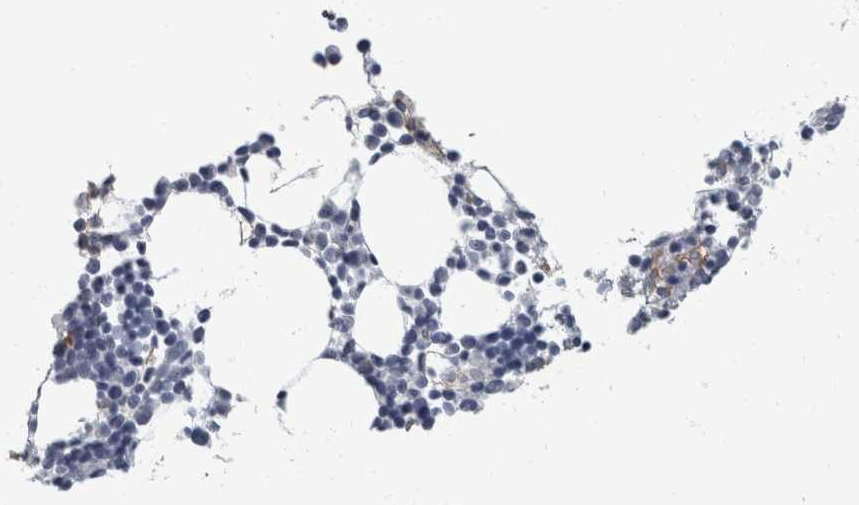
{"staining": {"intensity": "negative", "quantity": "none", "location": "none"}, "tissue": "bone marrow", "cell_type": "Hematopoietic cells", "image_type": "normal", "snomed": [{"axis": "morphology", "description": "Normal tissue, NOS"}, {"axis": "morphology", "description": "Inflammation, NOS"}, {"axis": "topography", "description": "Bone marrow"}], "caption": "This is an IHC image of benign human bone marrow. There is no positivity in hematopoietic cells.", "gene": "DSG2", "patient": {"sex": "male", "age": 68}}